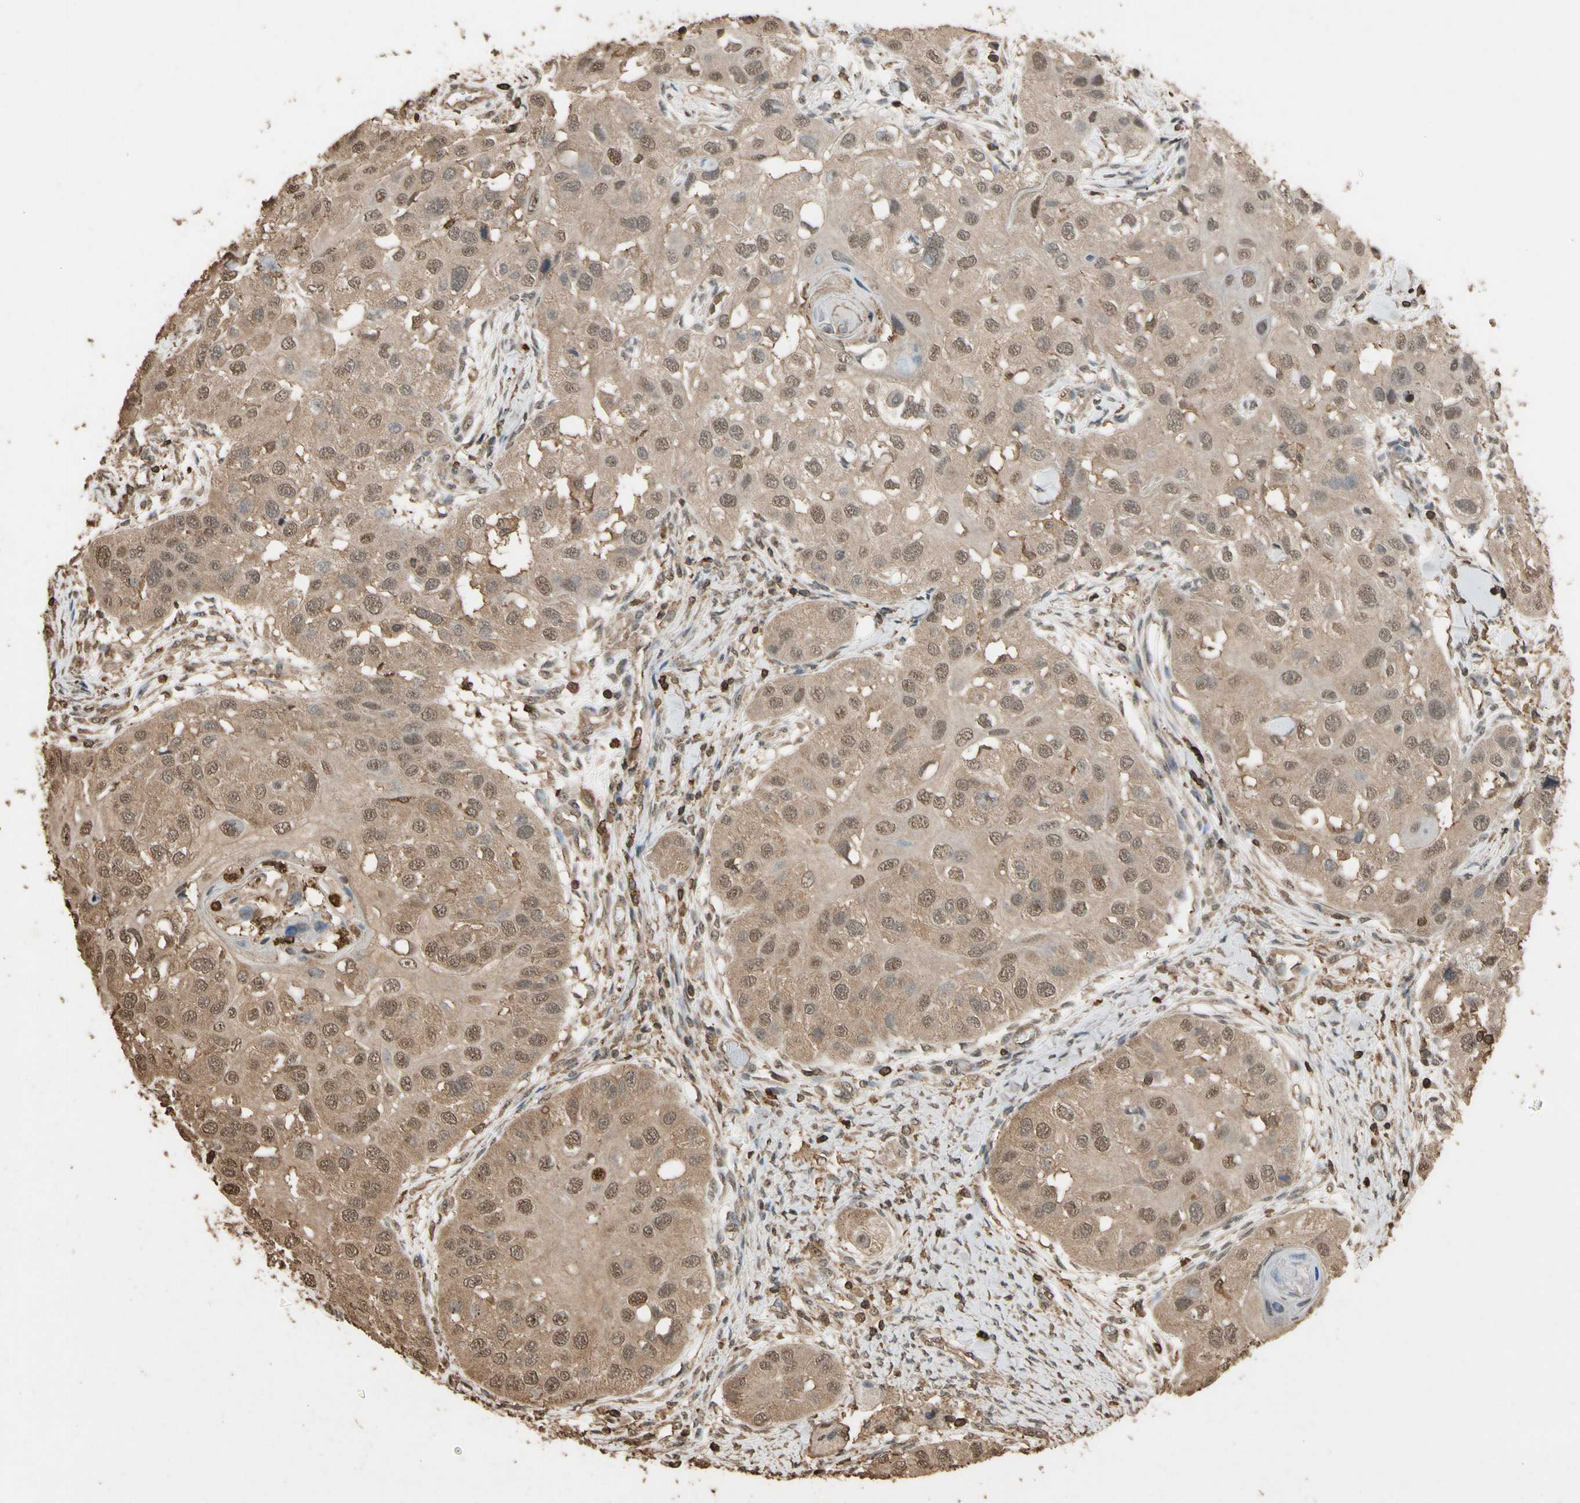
{"staining": {"intensity": "moderate", "quantity": ">75%", "location": "cytoplasmic/membranous,nuclear"}, "tissue": "head and neck cancer", "cell_type": "Tumor cells", "image_type": "cancer", "snomed": [{"axis": "morphology", "description": "Normal tissue, NOS"}, {"axis": "morphology", "description": "Squamous cell carcinoma, NOS"}, {"axis": "topography", "description": "Skeletal muscle"}, {"axis": "topography", "description": "Head-Neck"}], "caption": "Moderate cytoplasmic/membranous and nuclear staining for a protein is seen in about >75% of tumor cells of squamous cell carcinoma (head and neck) using immunohistochemistry.", "gene": "TNFSF13B", "patient": {"sex": "male", "age": 51}}